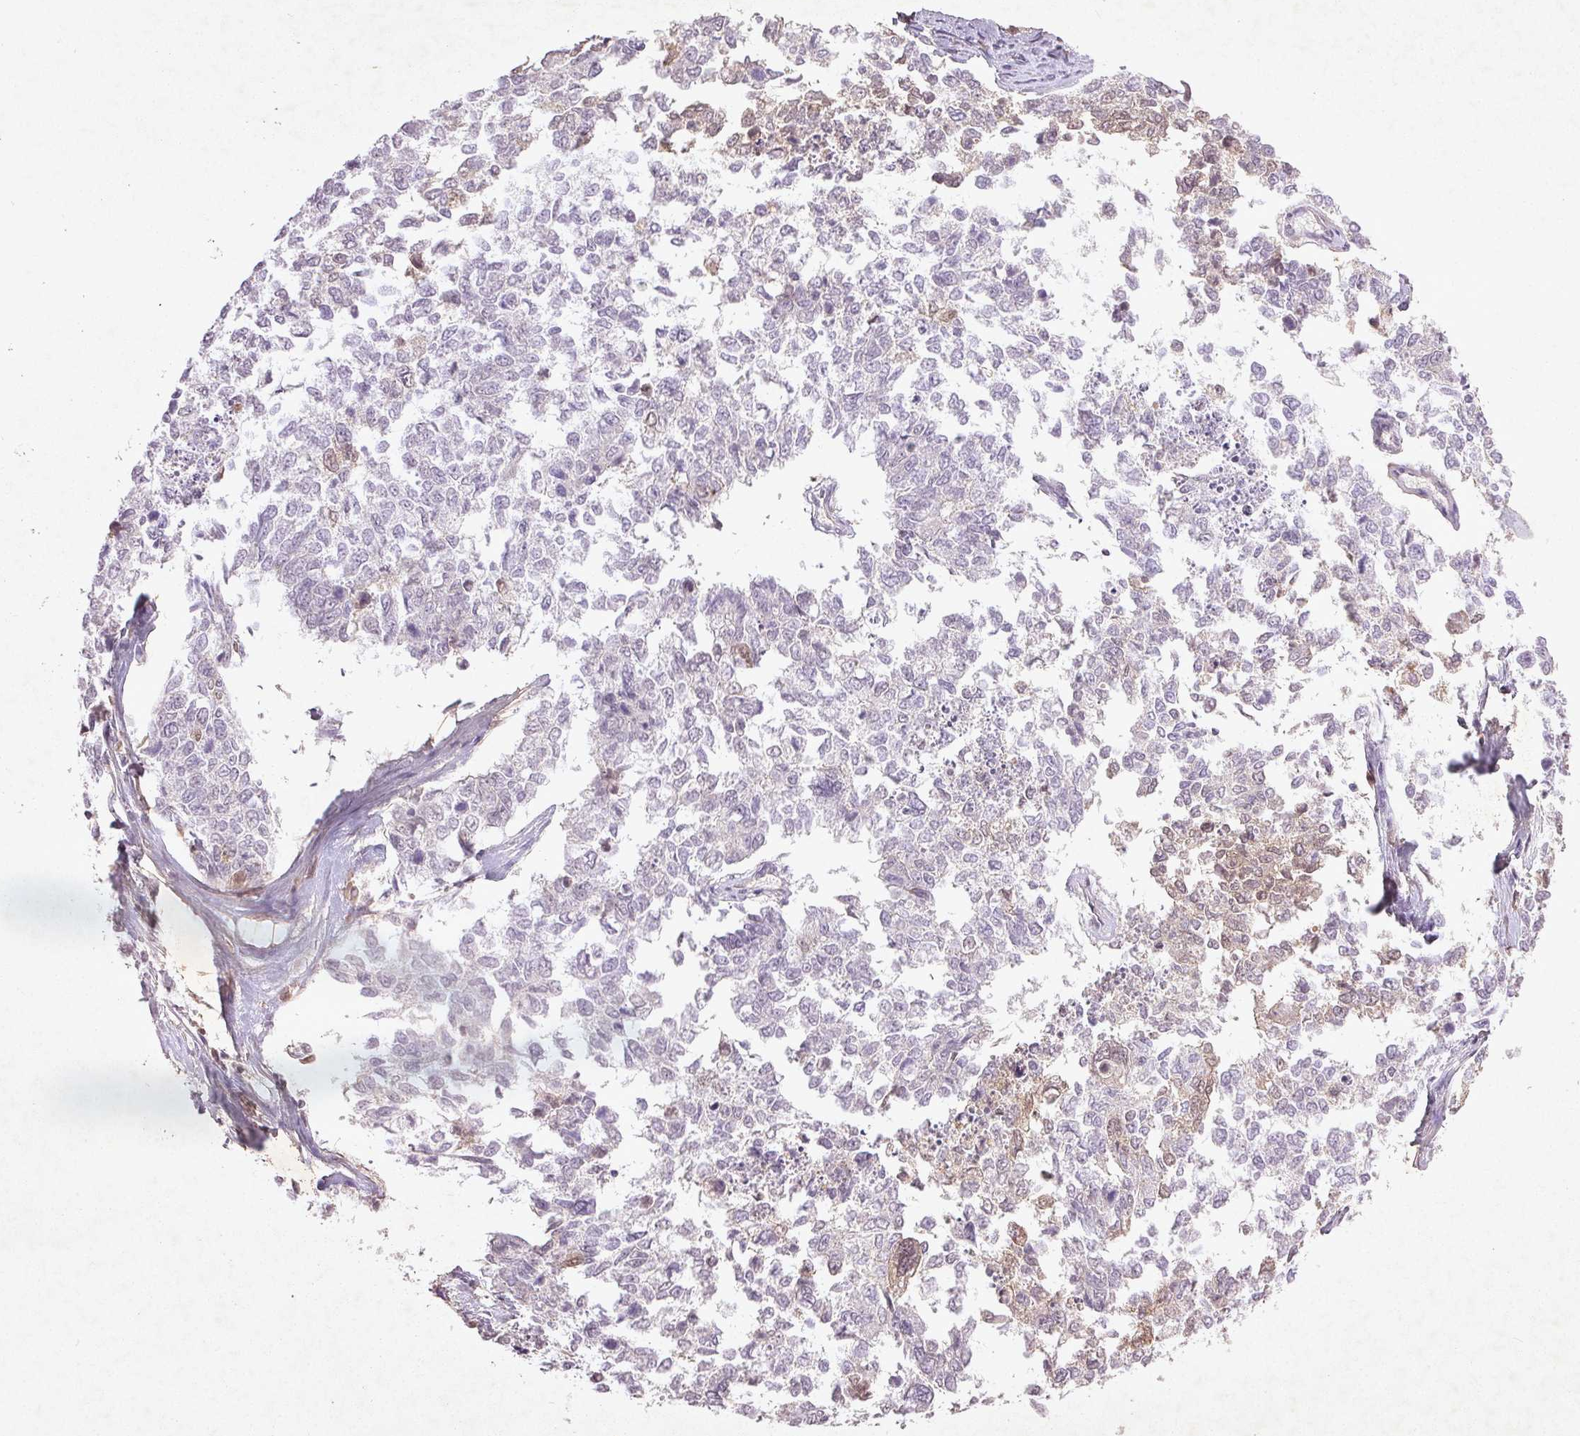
{"staining": {"intensity": "negative", "quantity": "none", "location": "none"}, "tissue": "cervical cancer", "cell_type": "Tumor cells", "image_type": "cancer", "snomed": [{"axis": "morphology", "description": "Adenocarcinoma, NOS"}, {"axis": "topography", "description": "Cervix"}], "caption": "This is an immunohistochemistry (IHC) histopathology image of human cervical cancer. There is no staining in tumor cells.", "gene": "FAM168B", "patient": {"sex": "female", "age": 63}}